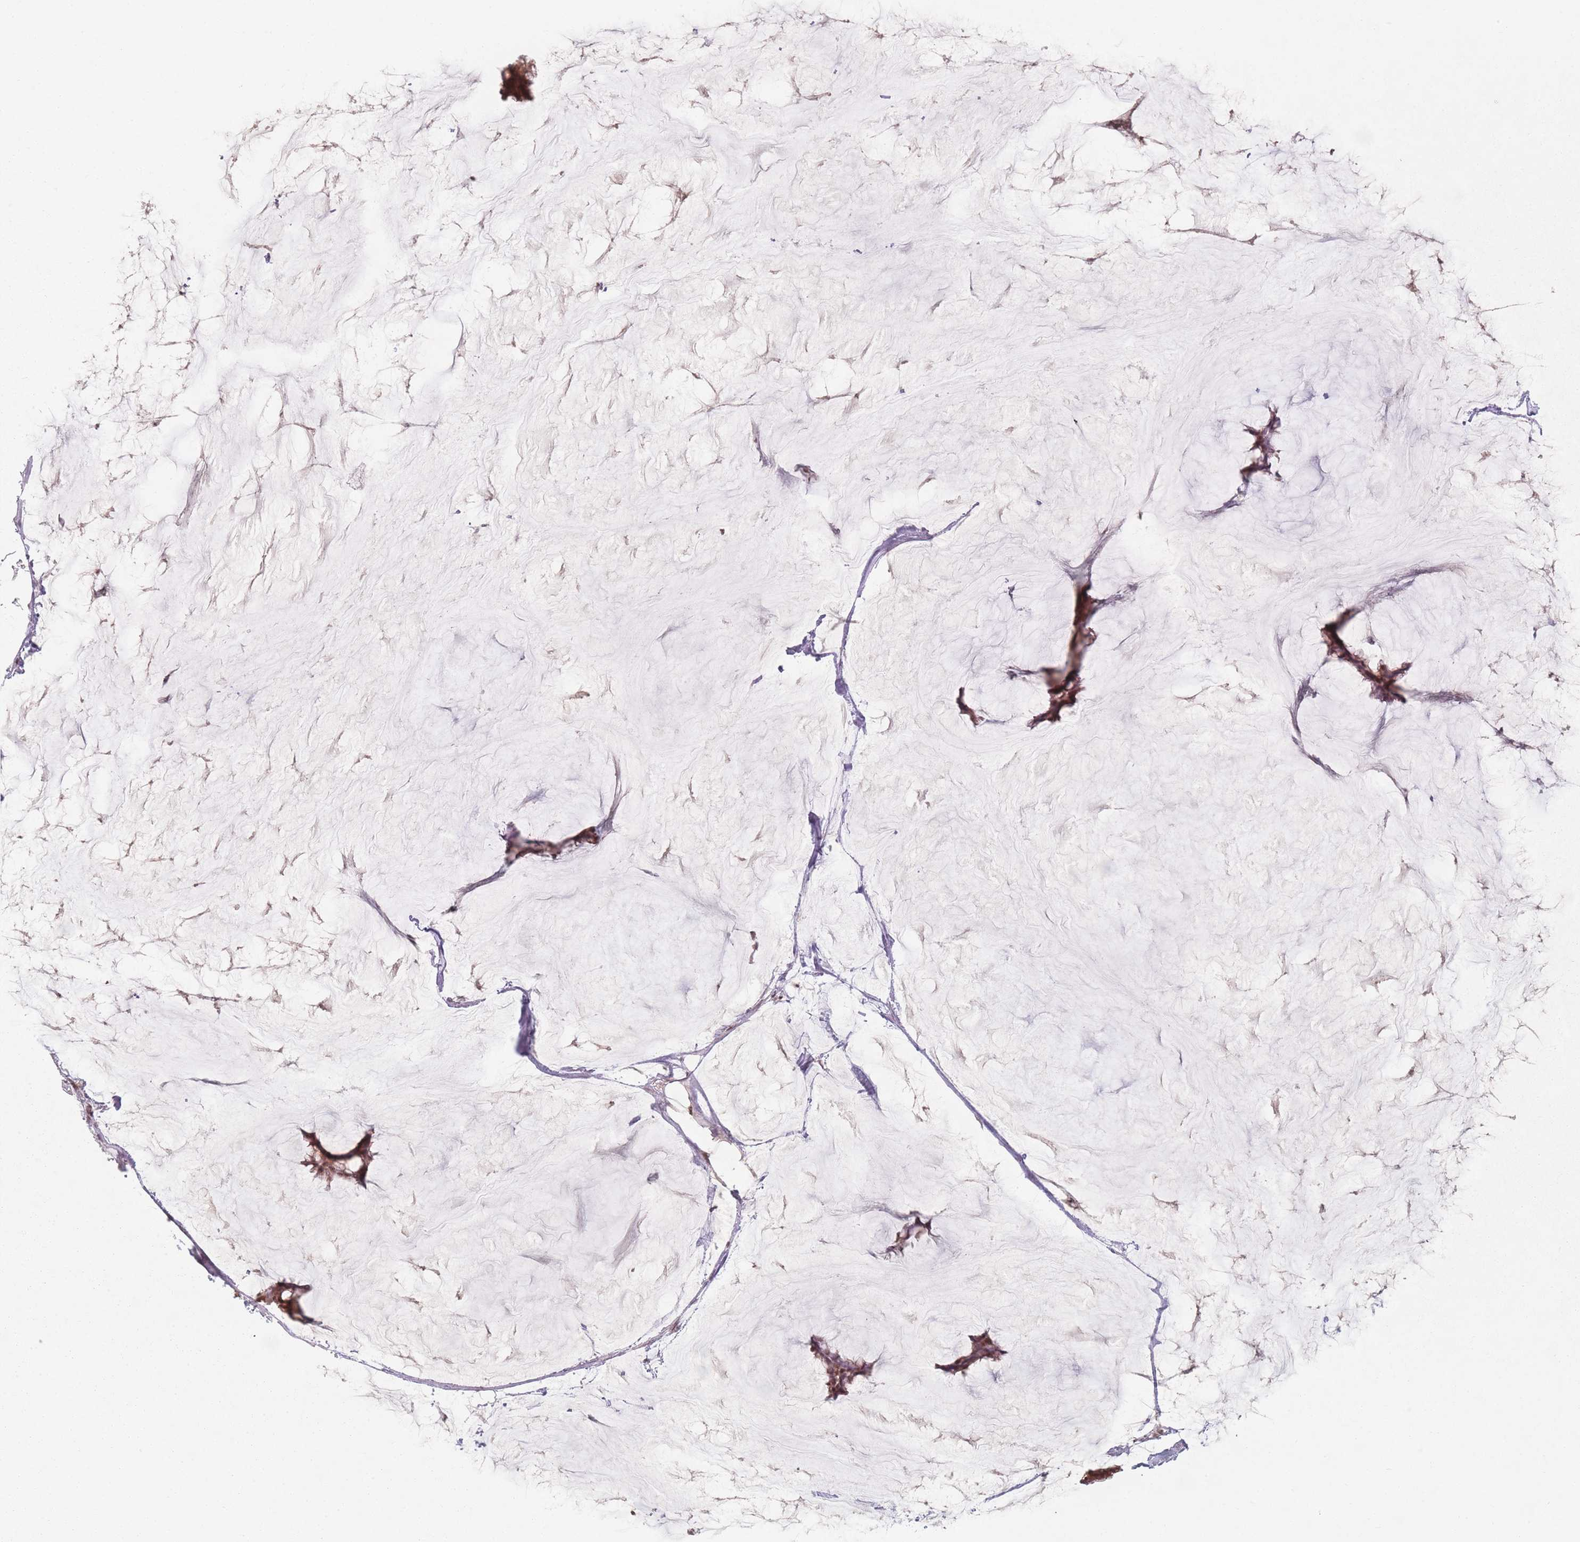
{"staining": {"intensity": "moderate", "quantity": ">75%", "location": "nuclear"}, "tissue": "breast cancer", "cell_type": "Tumor cells", "image_type": "cancer", "snomed": [{"axis": "morphology", "description": "Duct carcinoma"}, {"axis": "topography", "description": "Breast"}], "caption": "Immunohistochemical staining of human invasive ductal carcinoma (breast) reveals medium levels of moderate nuclear protein positivity in approximately >75% of tumor cells.", "gene": "ZC3H14", "patient": {"sex": "female", "age": 93}}